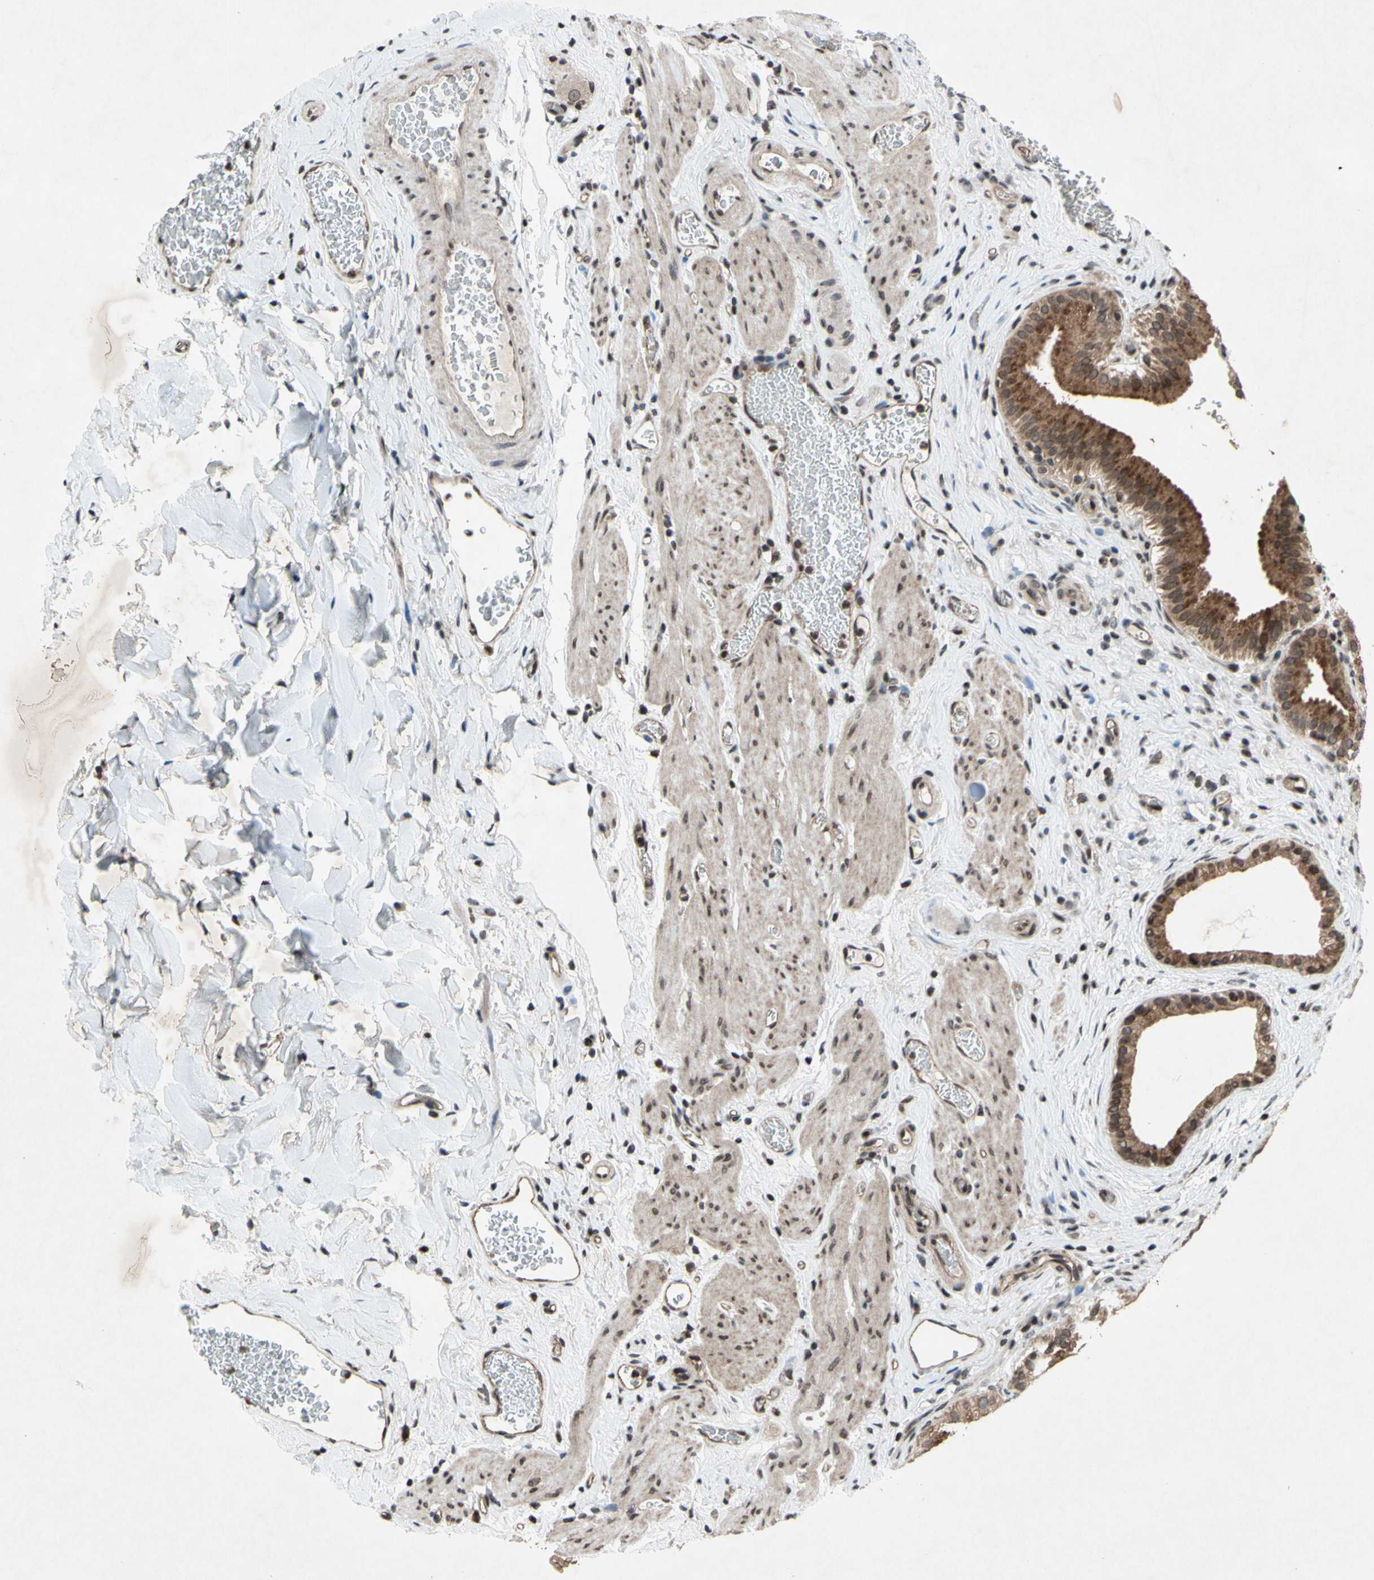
{"staining": {"intensity": "moderate", "quantity": "<25%", "location": "cytoplasmic/membranous,nuclear"}, "tissue": "gallbladder", "cell_type": "Glandular cells", "image_type": "normal", "snomed": [{"axis": "morphology", "description": "Normal tissue, NOS"}, {"axis": "topography", "description": "Gallbladder"}], "caption": "Moderate cytoplasmic/membranous,nuclear protein expression is appreciated in about <25% of glandular cells in gallbladder.", "gene": "XPO1", "patient": {"sex": "male", "age": 54}}